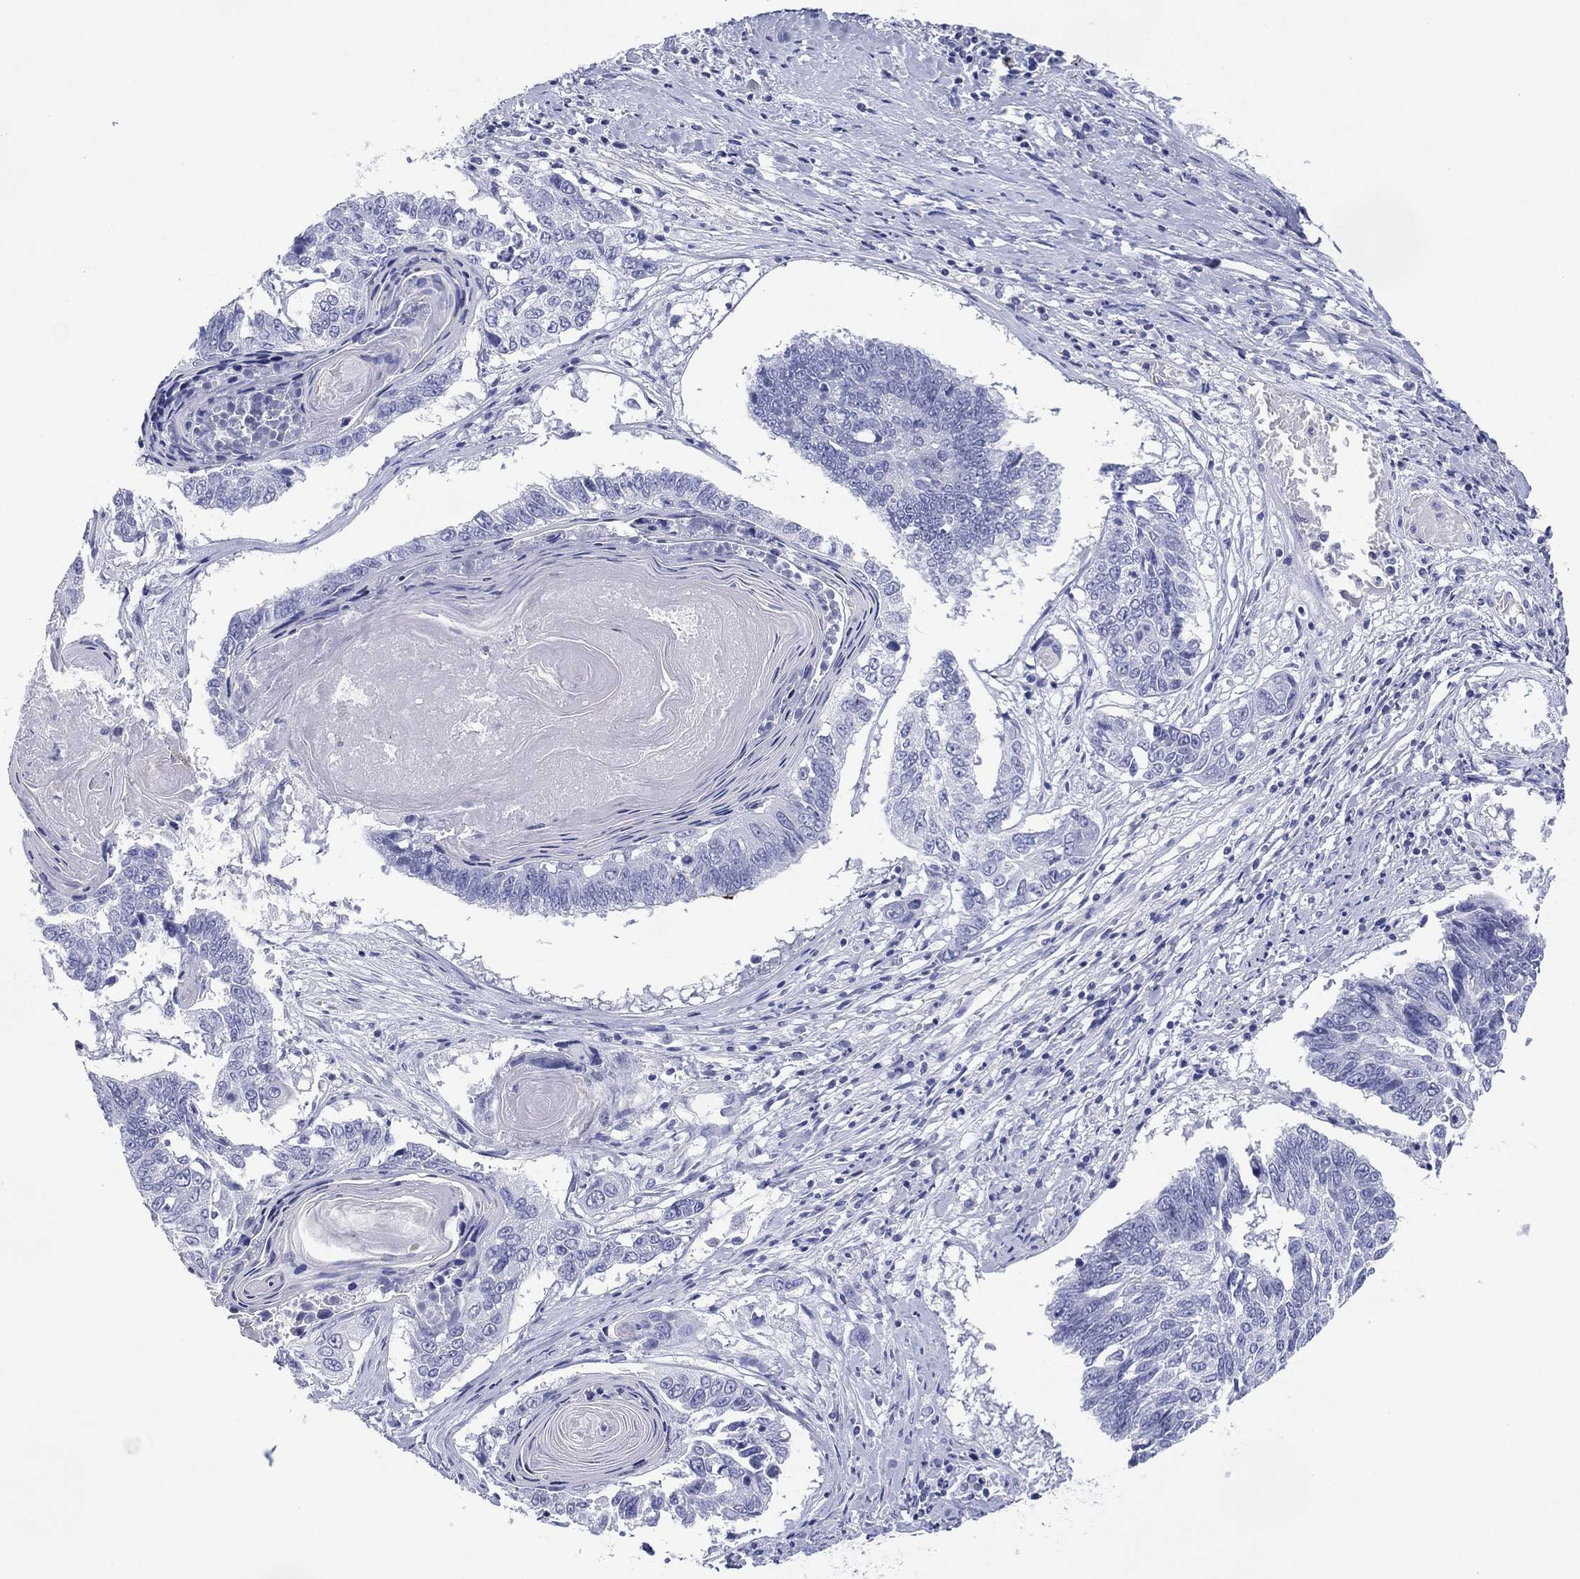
{"staining": {"intensity": "negative", "quantity": "none", "location": "none"}, "tissue": "lung cancer", "cell_type": "Tumor cells", "image_type": "cancer", "snomed": [{"axis": "morphology", "description": "Squamous cell carcinoma, NOS"}, {"axis": "topography", "description": "Lung"}], "caption": "DAB immunohistochemical staining of lung cancer (squamous cell carcinoma) demonstrates no significant expression in tumor cells.", "gene": "DSG1", "patient": {"sex": "male", "age": 73}}